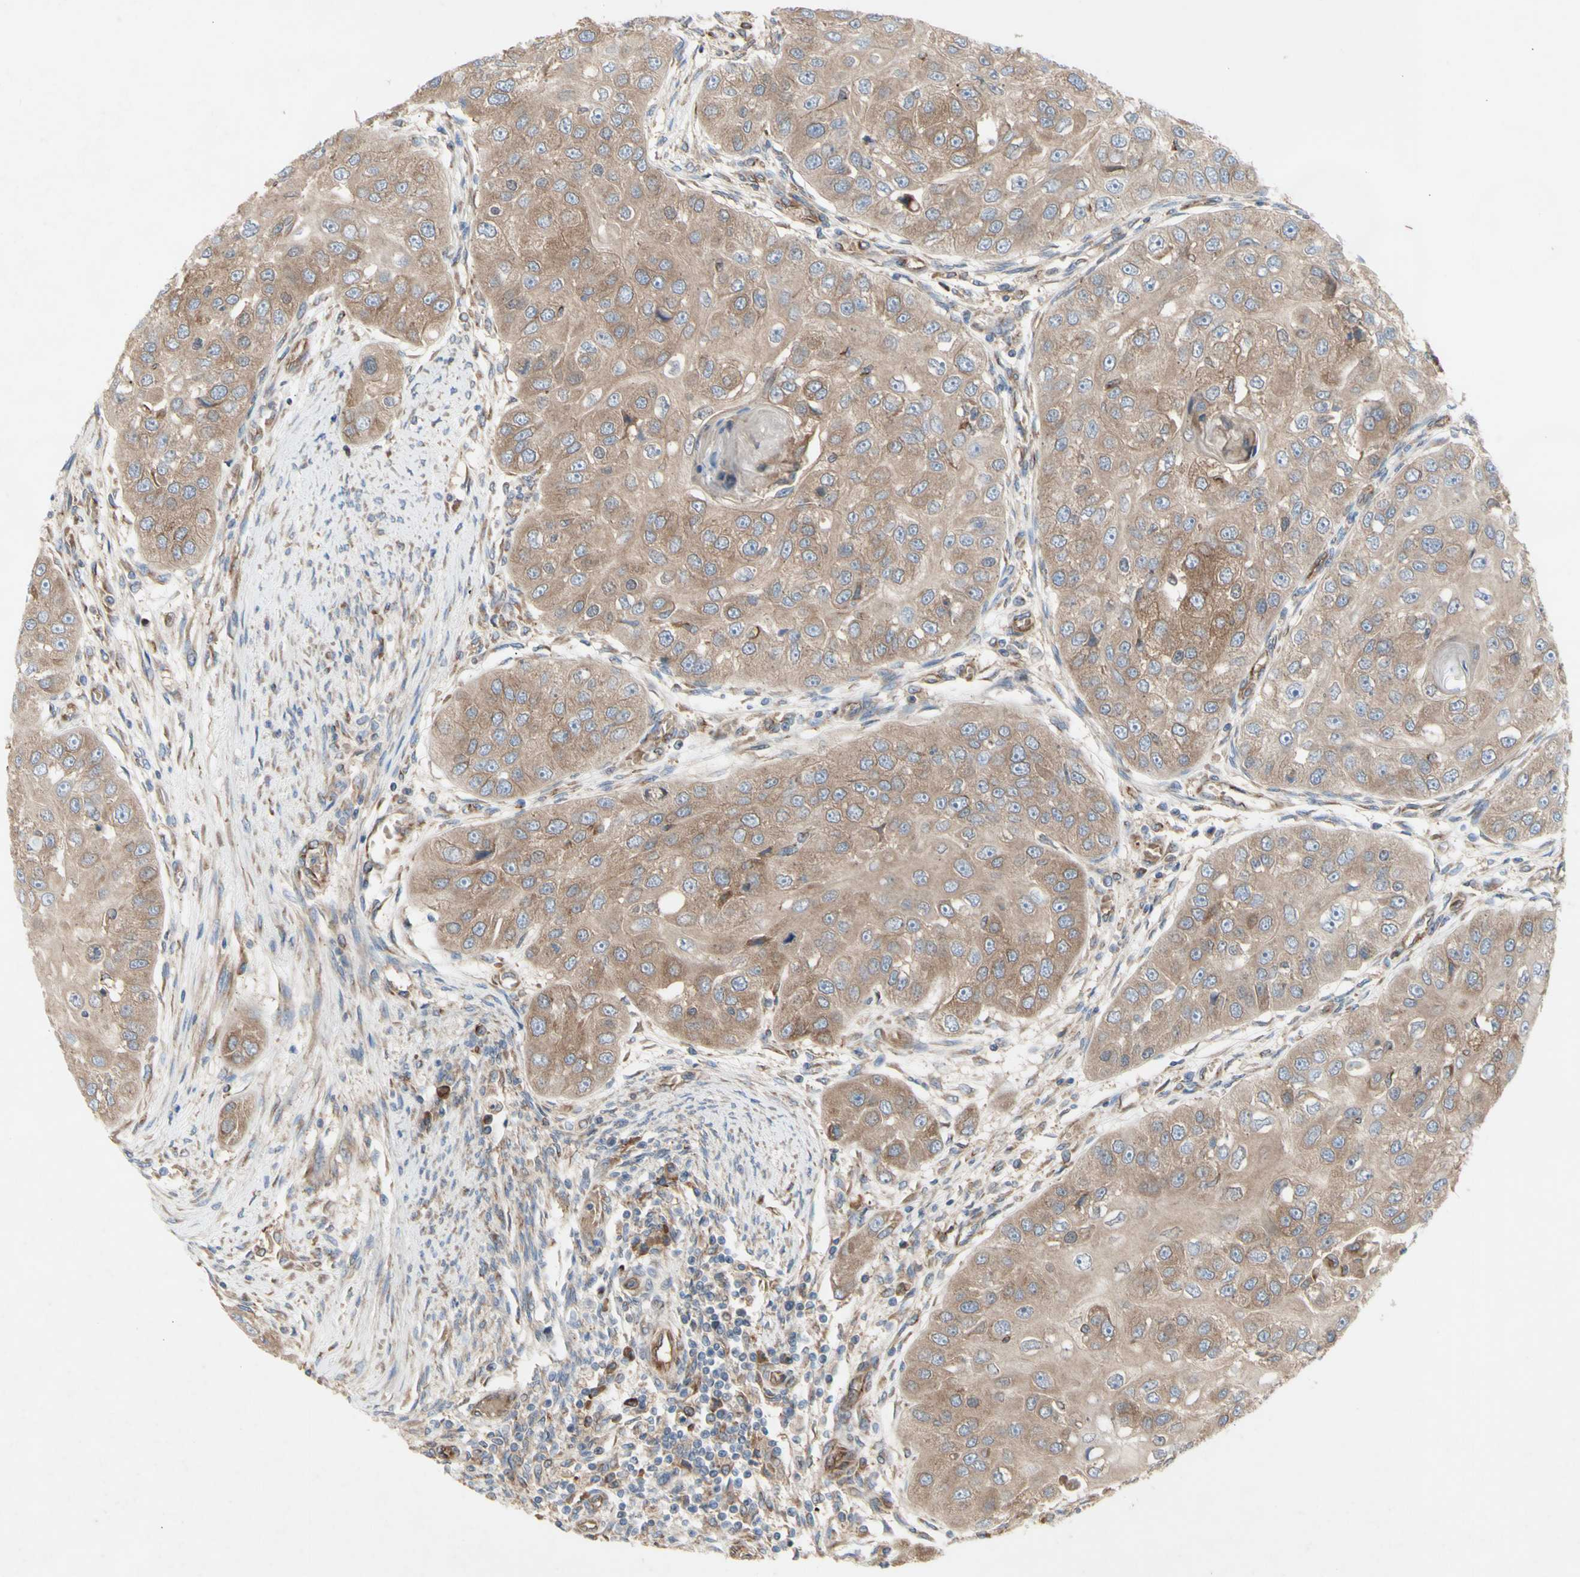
{"staining": {"intensity": "moderate", "quantity": ">75%", "location": "cytoplasmic/membranous"}, "tissue": "head and neck cancer", "cell_type": "Tumor cells", "image_type": "cancer", "snomed": [{"axis": "morphology", "description": "Normal tissue, NOS"}, {"axis": "morphology", "description": "Squamous cell carcinoma, NOS"}, {"axis": "topography", "description": "Skeletal muscle"}, {"axis": "topography", "description": "Head-Neck"}], "caption": "A photomicrograph showing moderate cytoplasmic/membranous positivity in approximately >75% of tumor cells in head and neck cancer, as visualized by brown immunohistochemical staining.", "gene": "KLC1", "patient": {"sex": "male", "age": 51}}